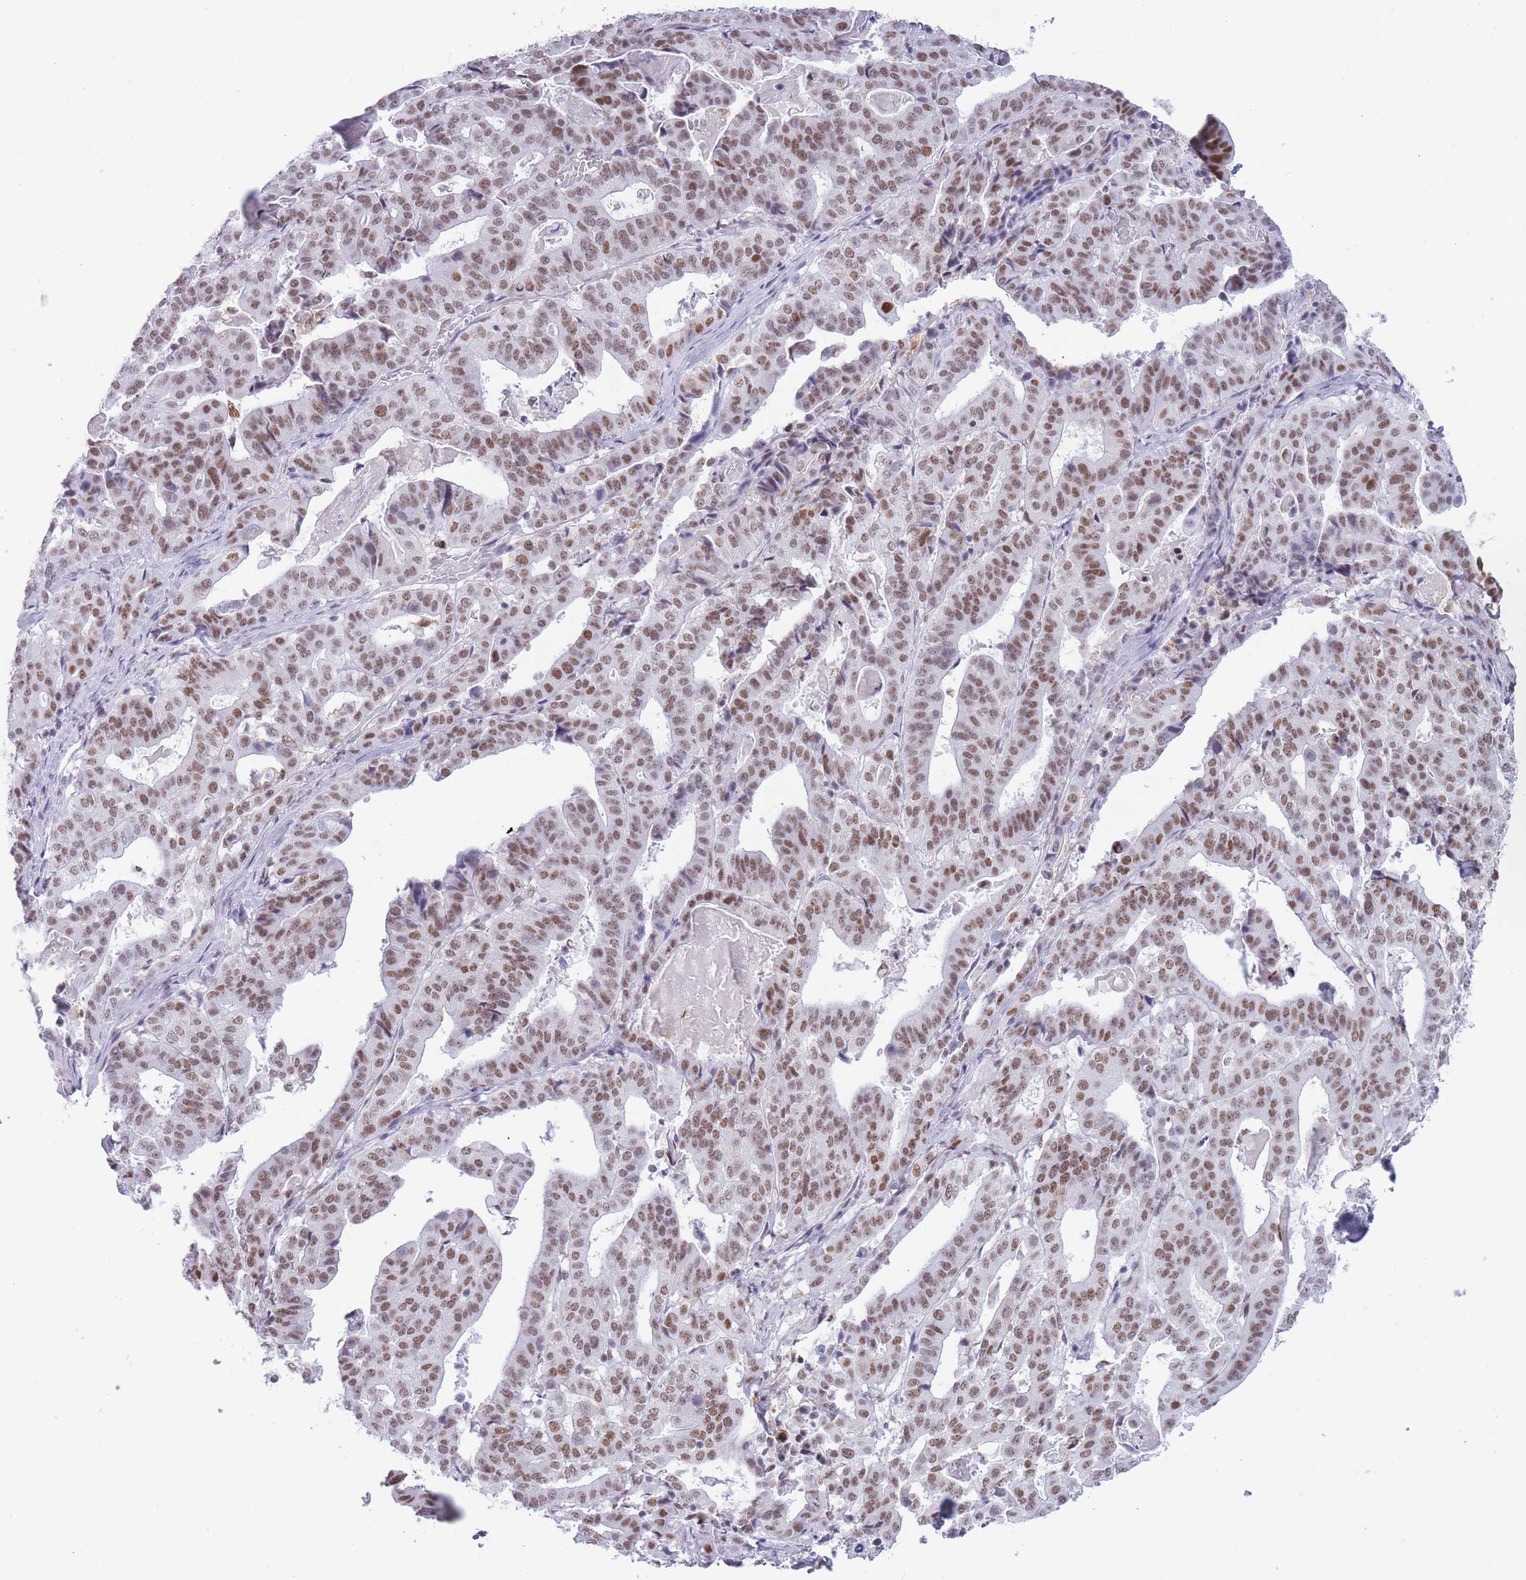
{"staining": {"intensity": "moderate", "quantity": ">75%", "location": "nuclear"}, "tissue": "stomach cancer", "cell_type": "Tumor cells", "image_type": "cancer", "snomed": [{"axis": "morphology", "description": "Adenocarcinoma, NOS"}, {"axis": "topography", "description": "Stomach"}], "caption": "Approximately >75% of tumor cells in stomach adenocarcinoma reveal moderate nuclear protein staining as visualized by brown immunohistochemical staining.", "gene": "HNRNPUL1", "patient": {"sex": "male", "age": 48}}